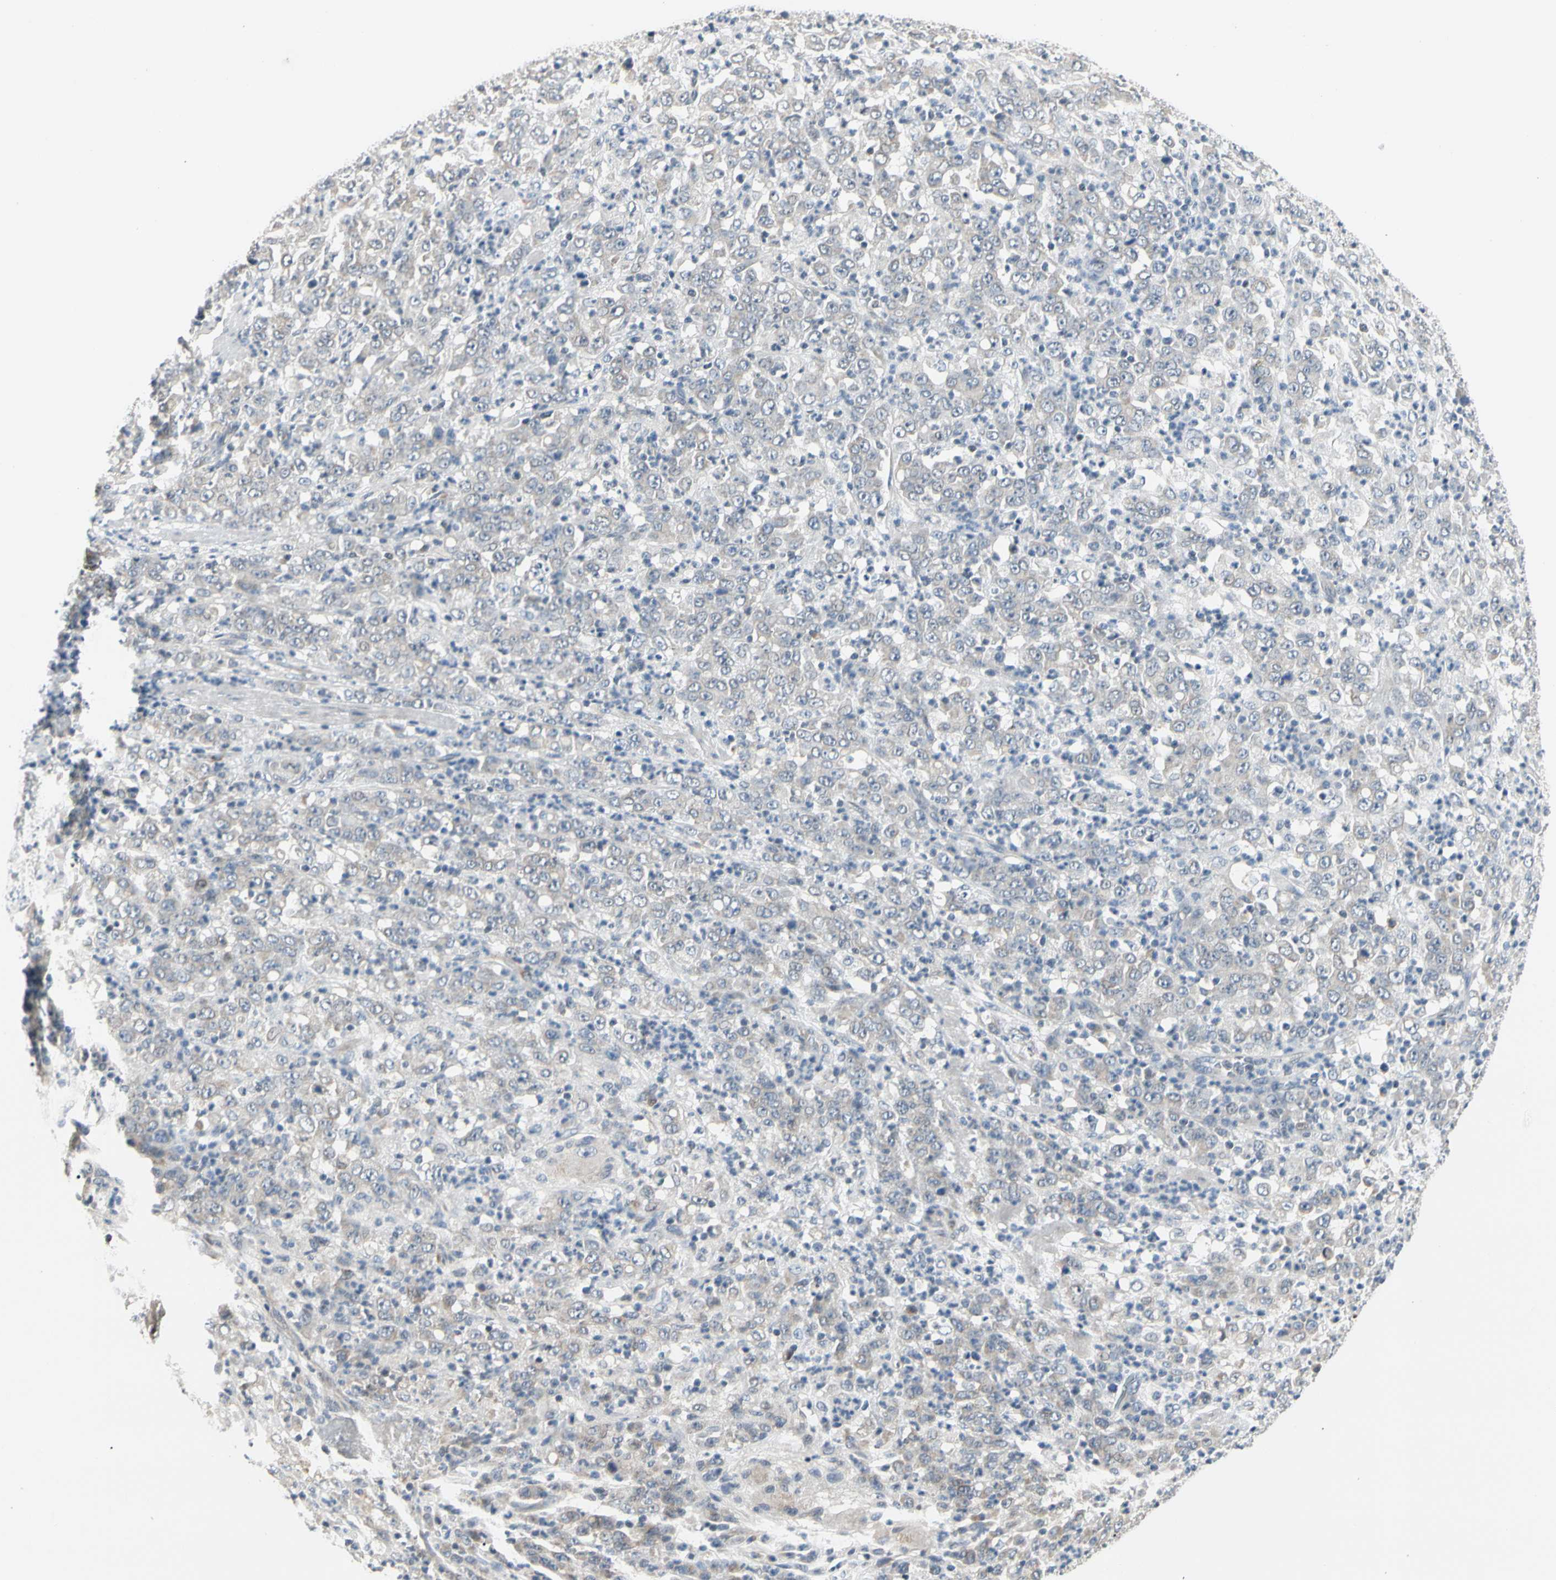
{"staining": {"intensity": "negative", "quantity": "none", "location": "none"}, "tissue": "stomach cancer", "cell_type": "Tumor cells", "image_type": "cancer", "snomed": [{"axis": "morphology", "description": "Adenocarcinoma, NOS"}, {"axis": "topography", "description": "Stomach, lower"}], "caption": "Stomach cancer stained for a protein using immunohistochemistry (IHC) exhibits no positivity tumor cells.", "gene": "GREM1", "patient": {"sex": "female", "age": 71}}